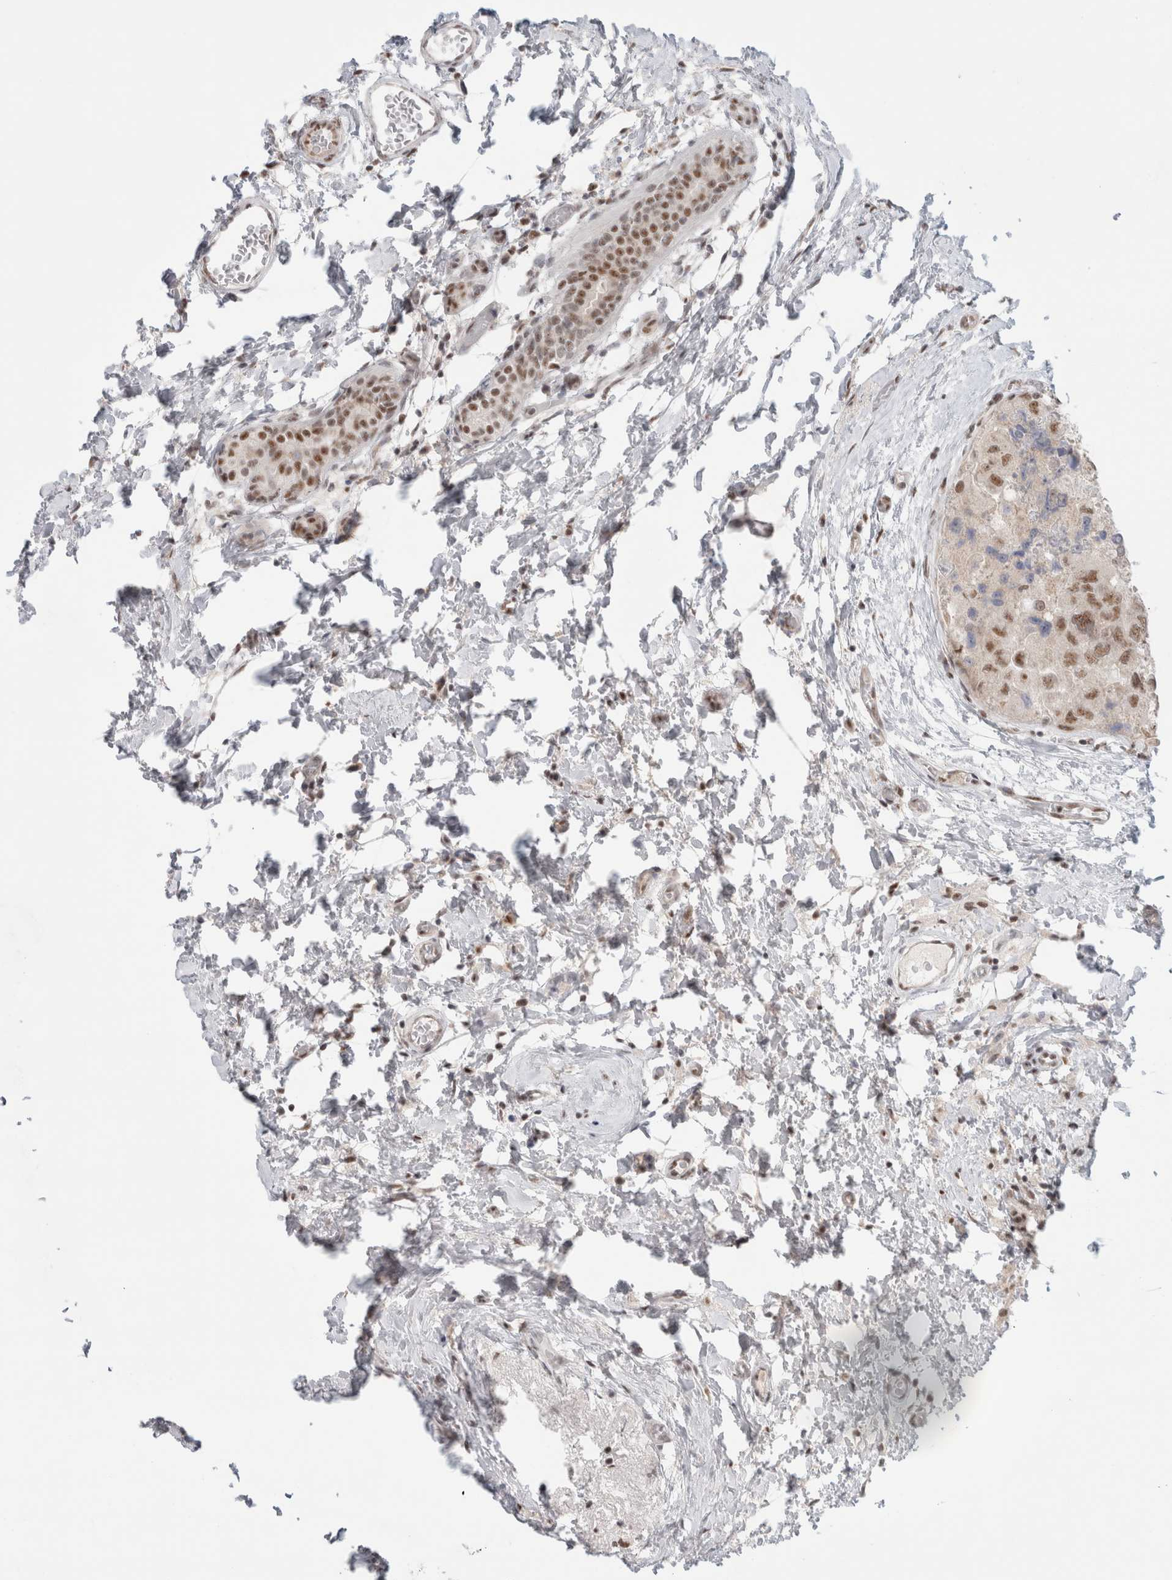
{"staining": {"intensity": "moderate", "quantity": ">75%", "location": "nuclear"}, "tissue": "breast cancer", "cell_type": "Tumor cells", "image_type": "cancer", "snomed": [{"axis": "morphology", "description": "Duct carcinoma"}, {"axis": "topography", "description": "Breast"}], "caption": "Invasive ductal carcinoma (breast) stained with immunohistochemistry (IHC) shows moderate nuclear staining in about >75% of tumor cells. Nuclei are stained in blue.", "gene": "TRMT12", "patient": {"sex": "female", "age": 62}}